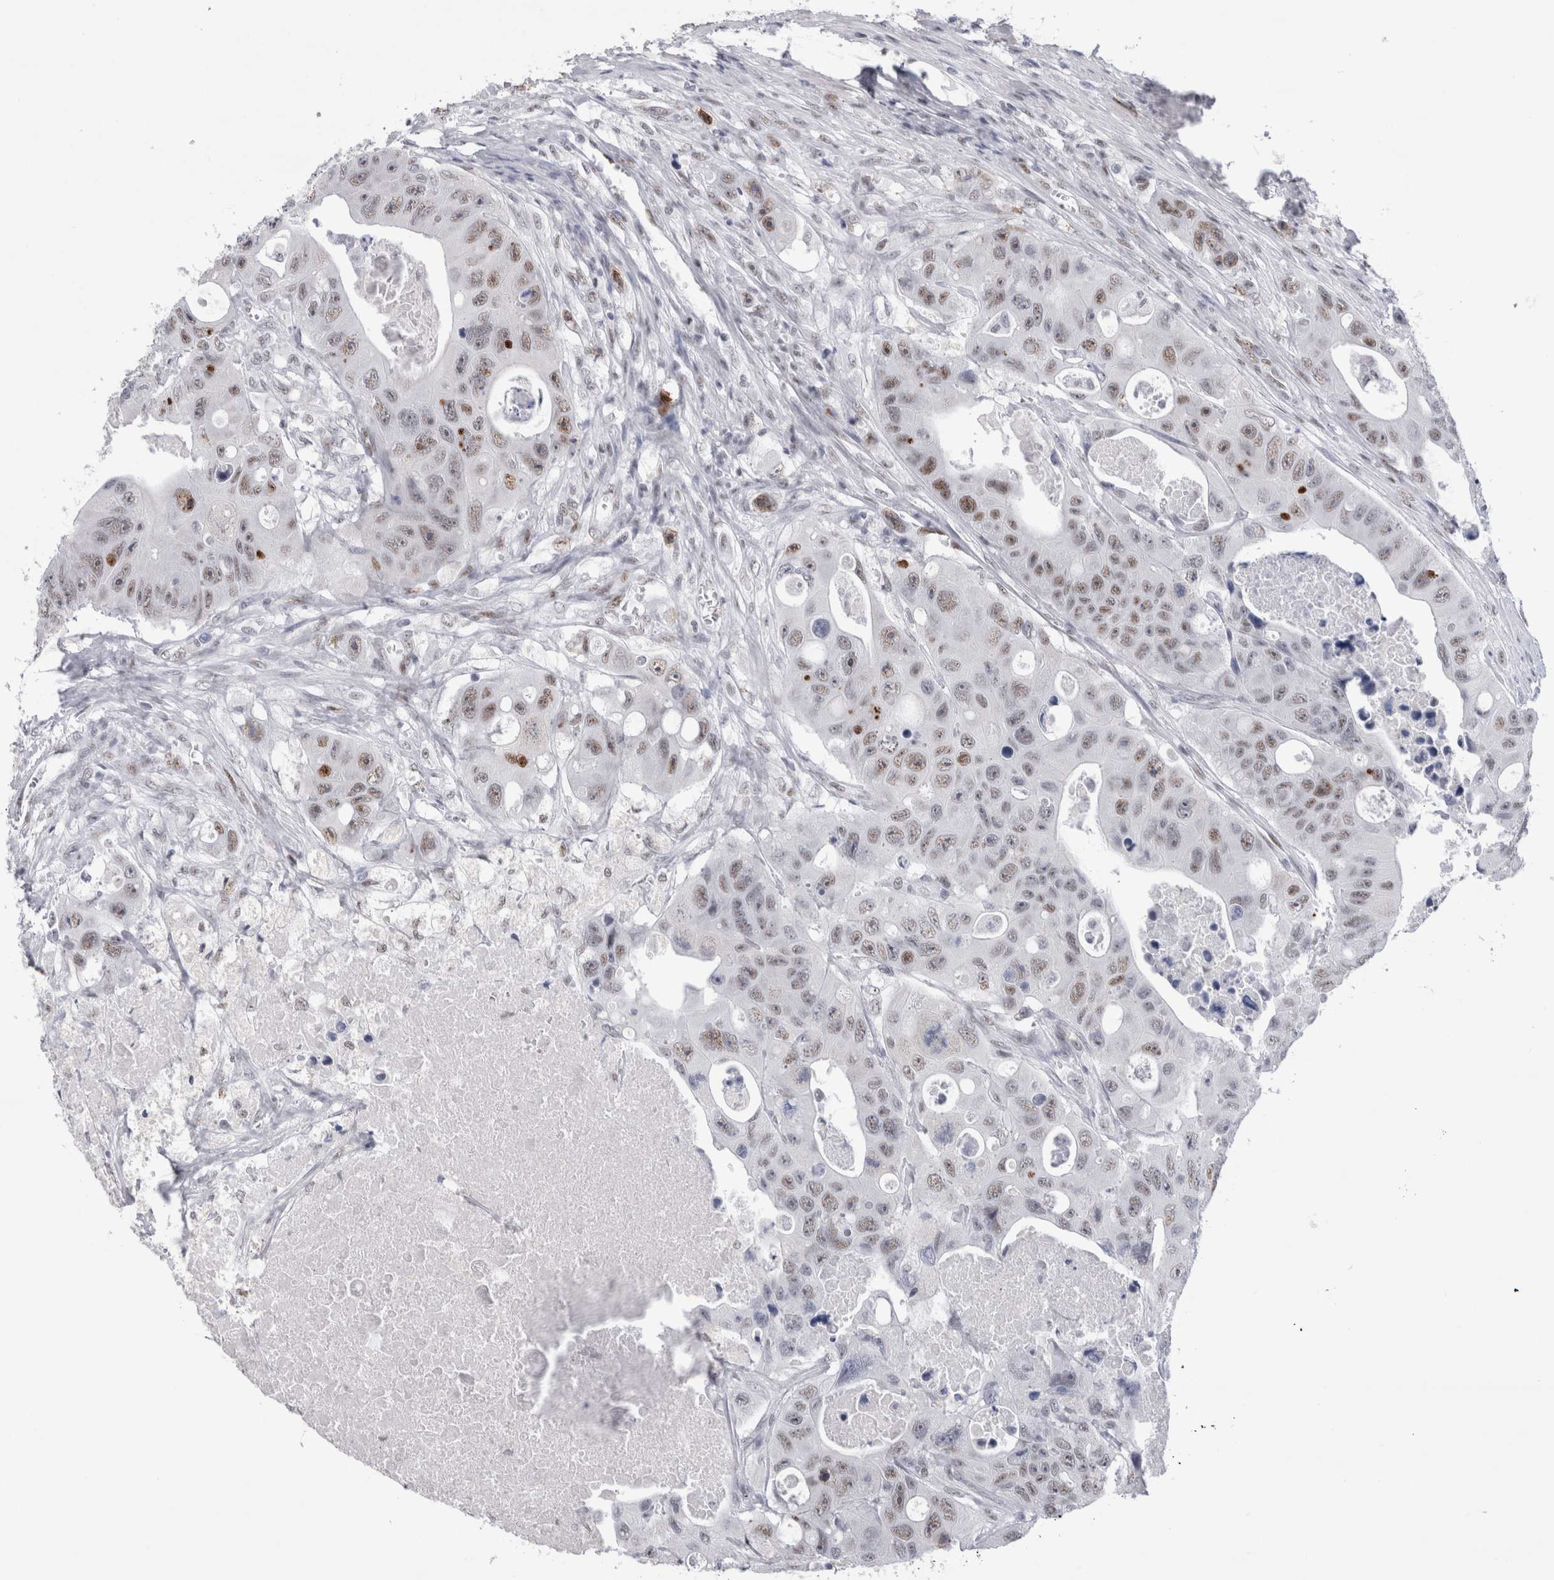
{"staining": {"intensity": "moderate", "quantity": ">75%", "location": "nuclear"}, "tissue": "colorectal cancer", "cell_type": "Tumor cells", "image_type": "cancer", "snomed": [{"axis": "morphology", "description": "Adenocarcinoma, NOS"}, {"axis": "topography", "description": "Colon"}], "caption": "DAB immunohistochemical staining of human colorectal adenocarcinoma demonstrates moderate nuclear protein positivity in approximately >75% of tumor cells.", "gene": "RBM6", "patient": {"sex": "female", "age": 46}}